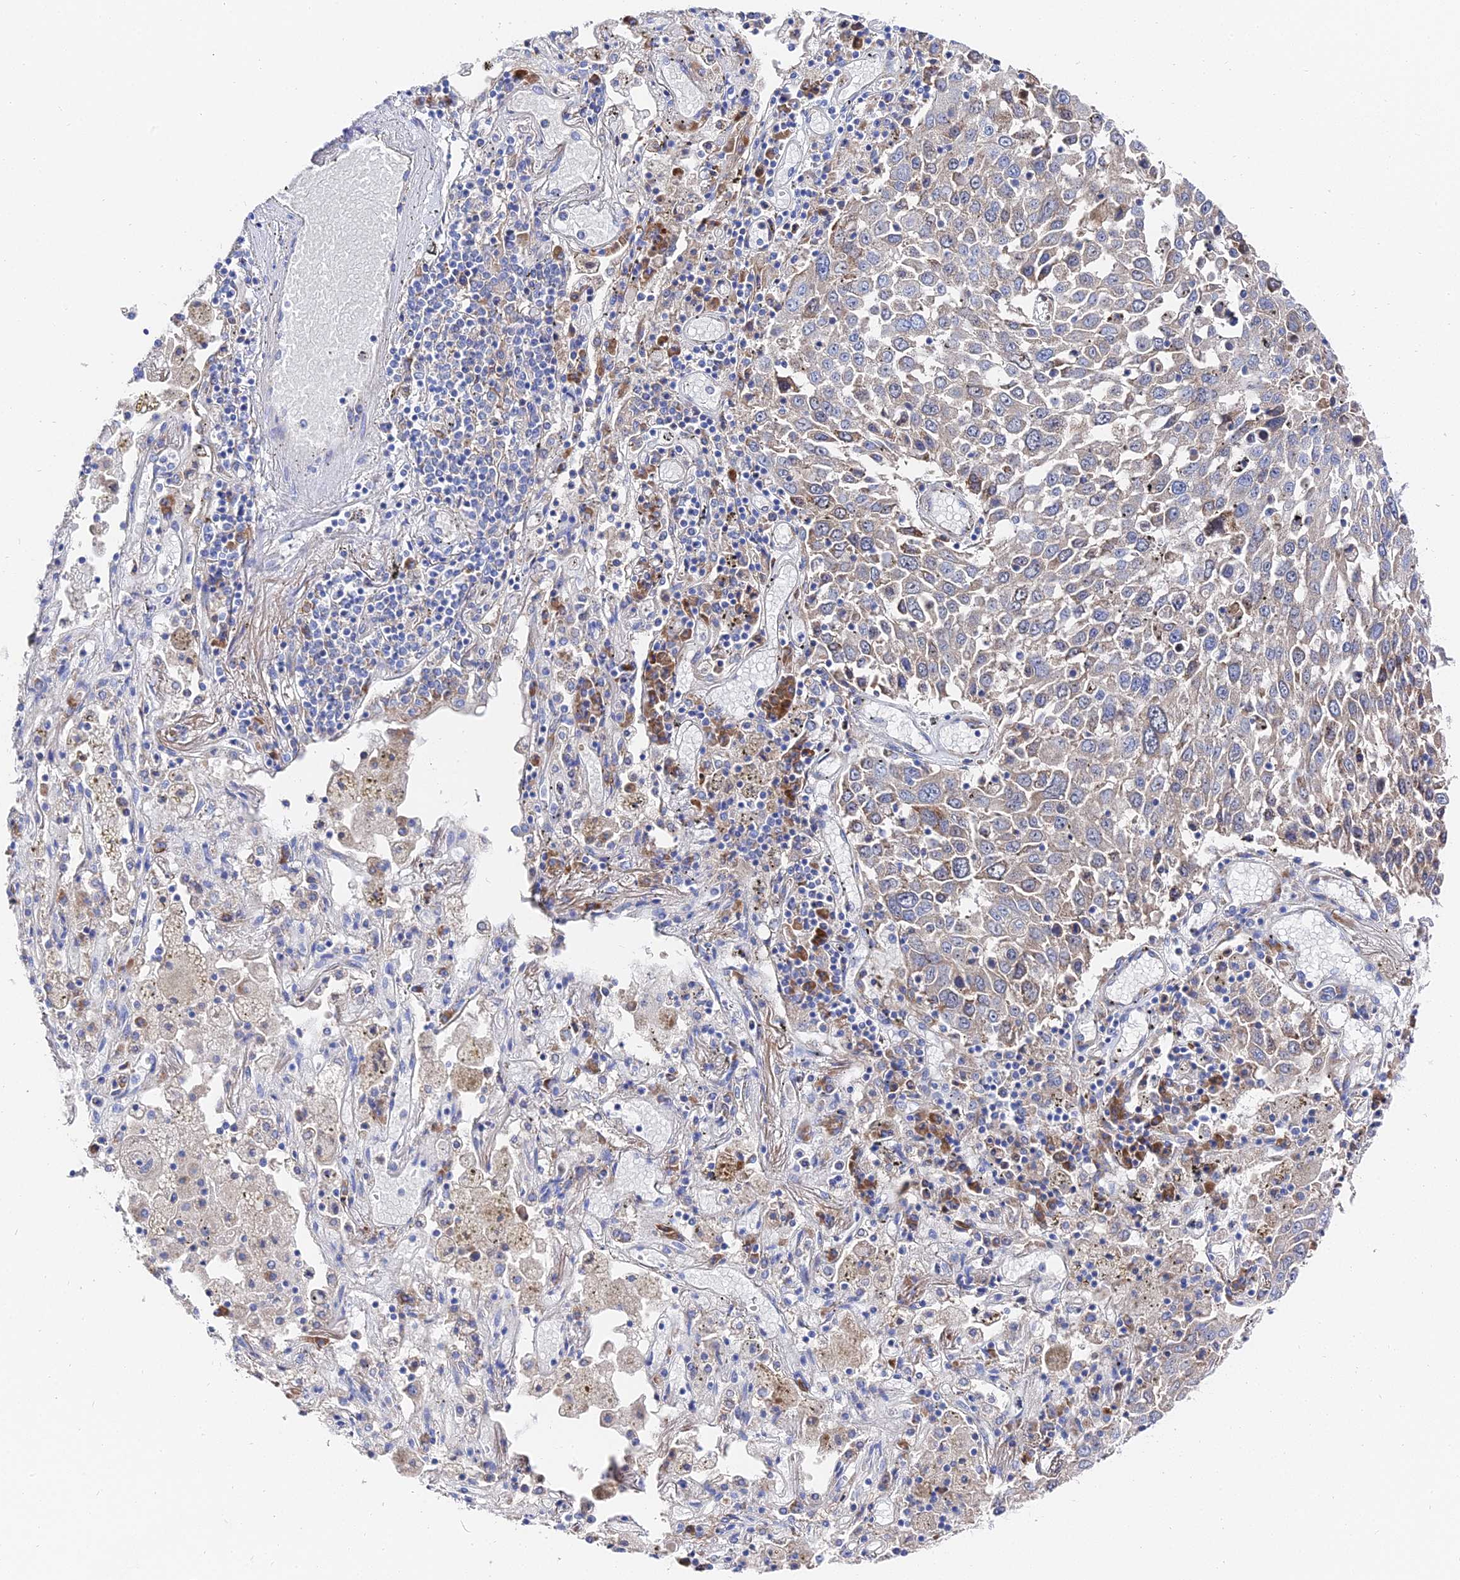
{"staining": {"intensity": "weak", "quantity": ">75%", "location": "cytoplasmic/membranous"}, "tissue": "lung cancer", "cell_type": "Tumor cells", "image_type": "cancer", "snomed": [{"axis": "morphology", "description": "Squamous cell carcinoma, NOS"}, {"axis": "topography", "description": "Lung"}], "caption": "This image reveals squamous cell carcinoma (lung) stained with immunohistochemistry (IHC) to label a protein in brown. The cytoplasmic/membranous of tumor cells show weak positivity for the protein. Nuclei are counter-stained blue.", "gene": "PTTG1", "patient": {"sex": "male", "age": 65}}